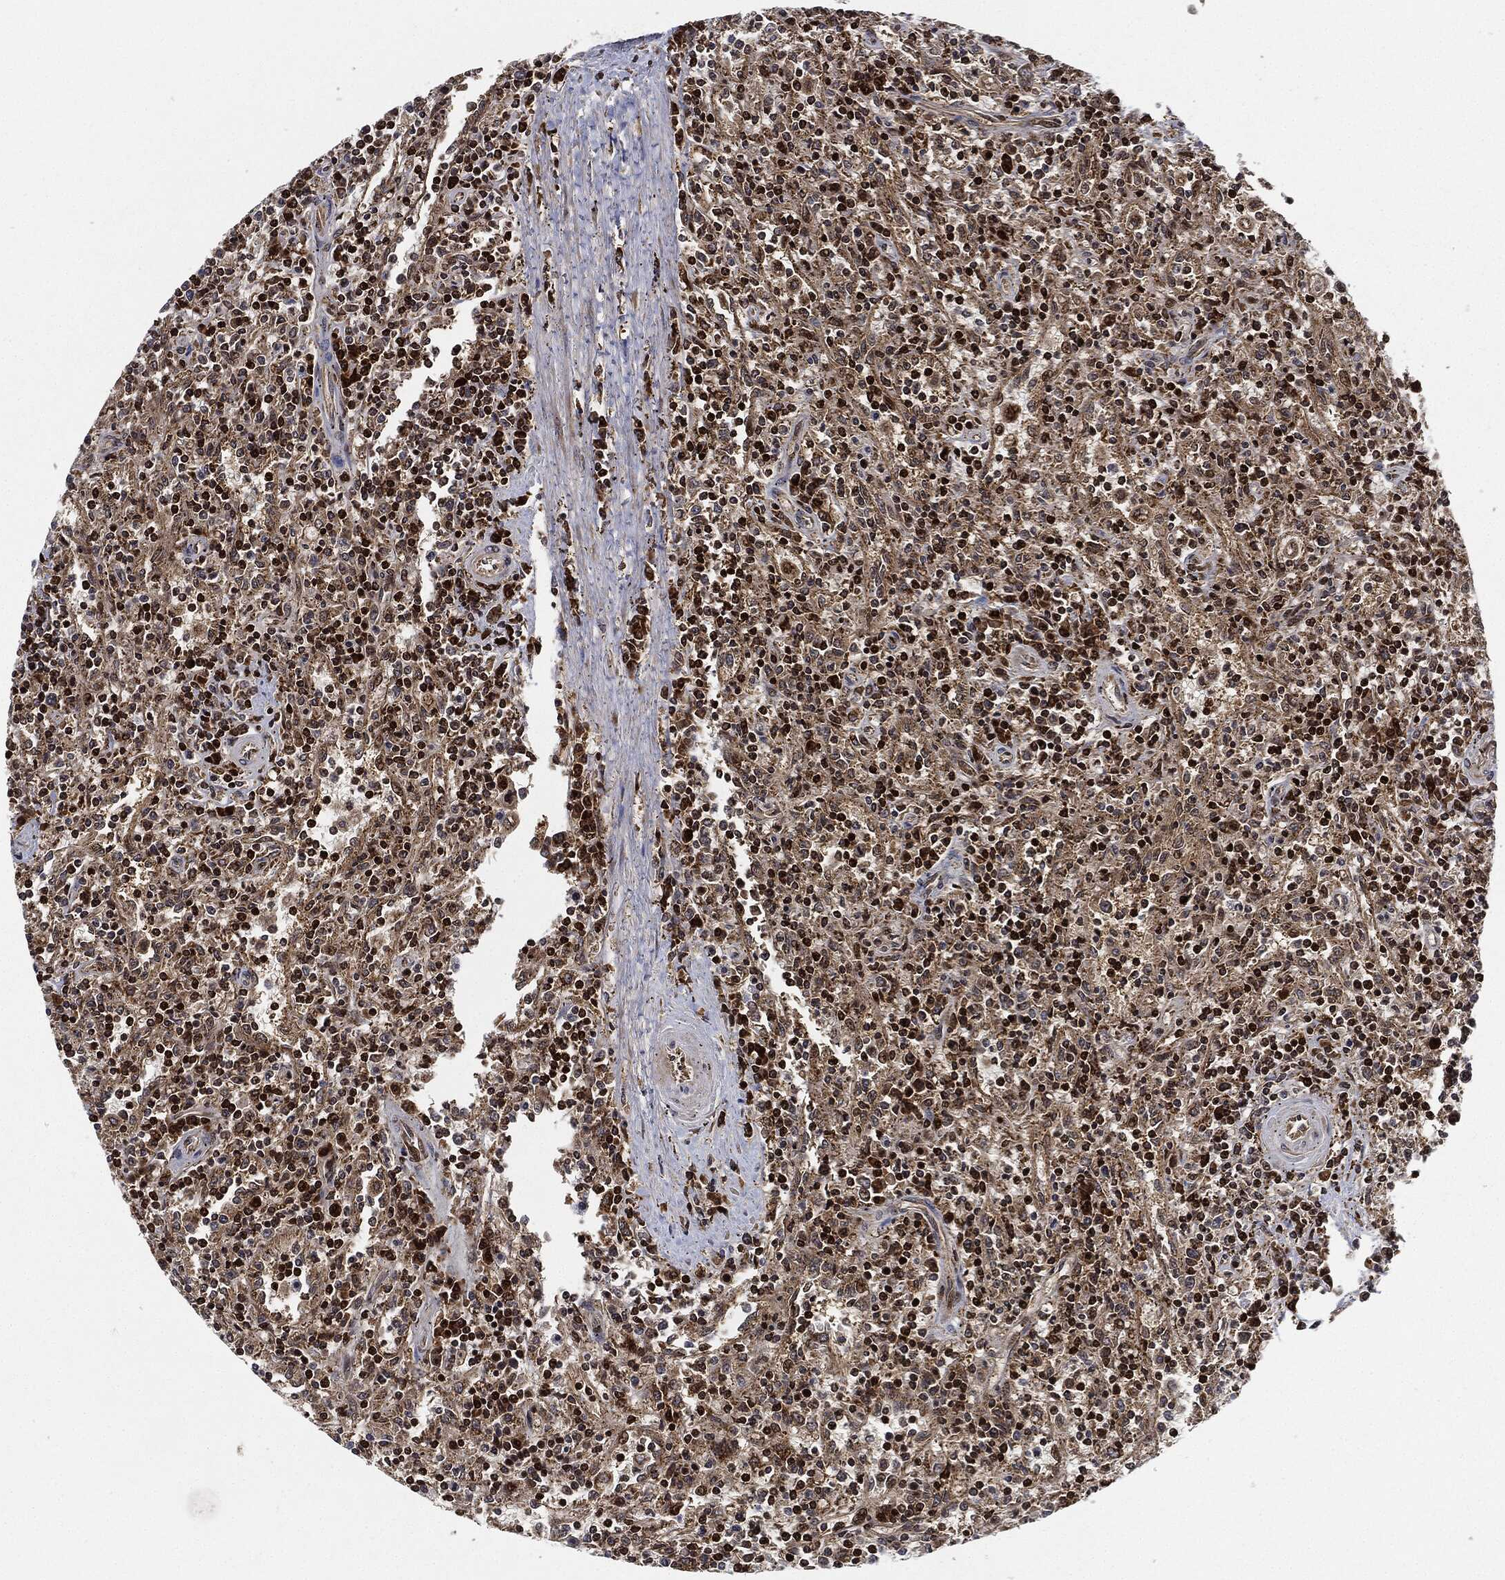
{"staining": {"intensity": "moderate", "quantity": ">75%", "location": "cytoplasmic/membranous,nuclear"}, "tissue": "lymphoma", "cell_type": "Tumor cells", "image_type": "cancer", "snomed": [{"axis": "morphology", "description": "Malignant lymphoma, non-Hodgkin's type, Low grade"}, {"axis": "topography", "description": "Spleen"}], "caption": "Lymphoma was stained to show a protein in brown. There is medium levels of moderate cytoplasmic/membranous and nuclear positivity in about >75% of tumor cells.", "gene": "RNASEL", "patient": {"sex": "male", "age": 62}}